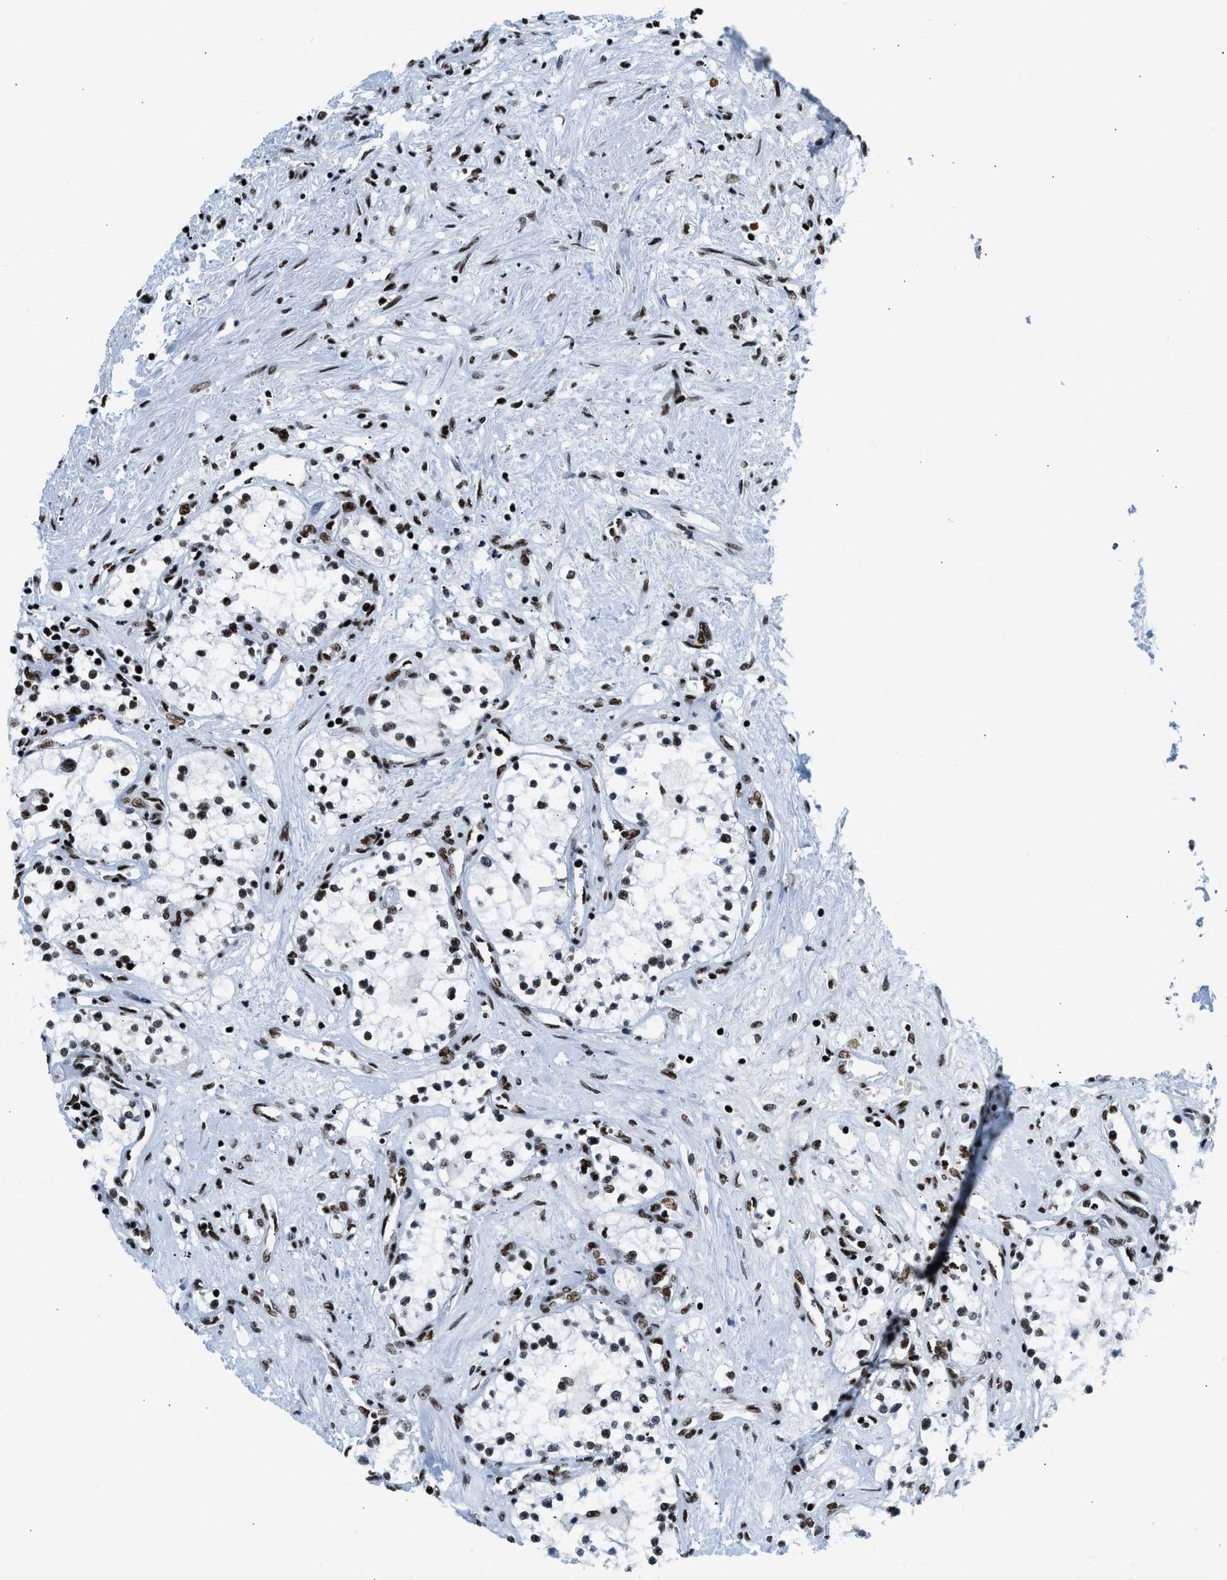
{"staining": {"intensity": "strong", "quantity": ">75%", "location": "nuclear"}, "tissue": "renal cancer", "cell_type": "Tumor cells", "image_type": "cancer", "snomed": [{"axis": "morphology", "description": "Adenocarcinoma, NOS"}, {"axis": "topography", "description": "Kidney"}], "caption": "Adenocarcinoma (renal) was stained to show a protein in brown. There is high levels of strong nuclear expression in about >75% of tumor cells.", "gene": "PIF1", "patient": {"sex": "male", "age": 68}}